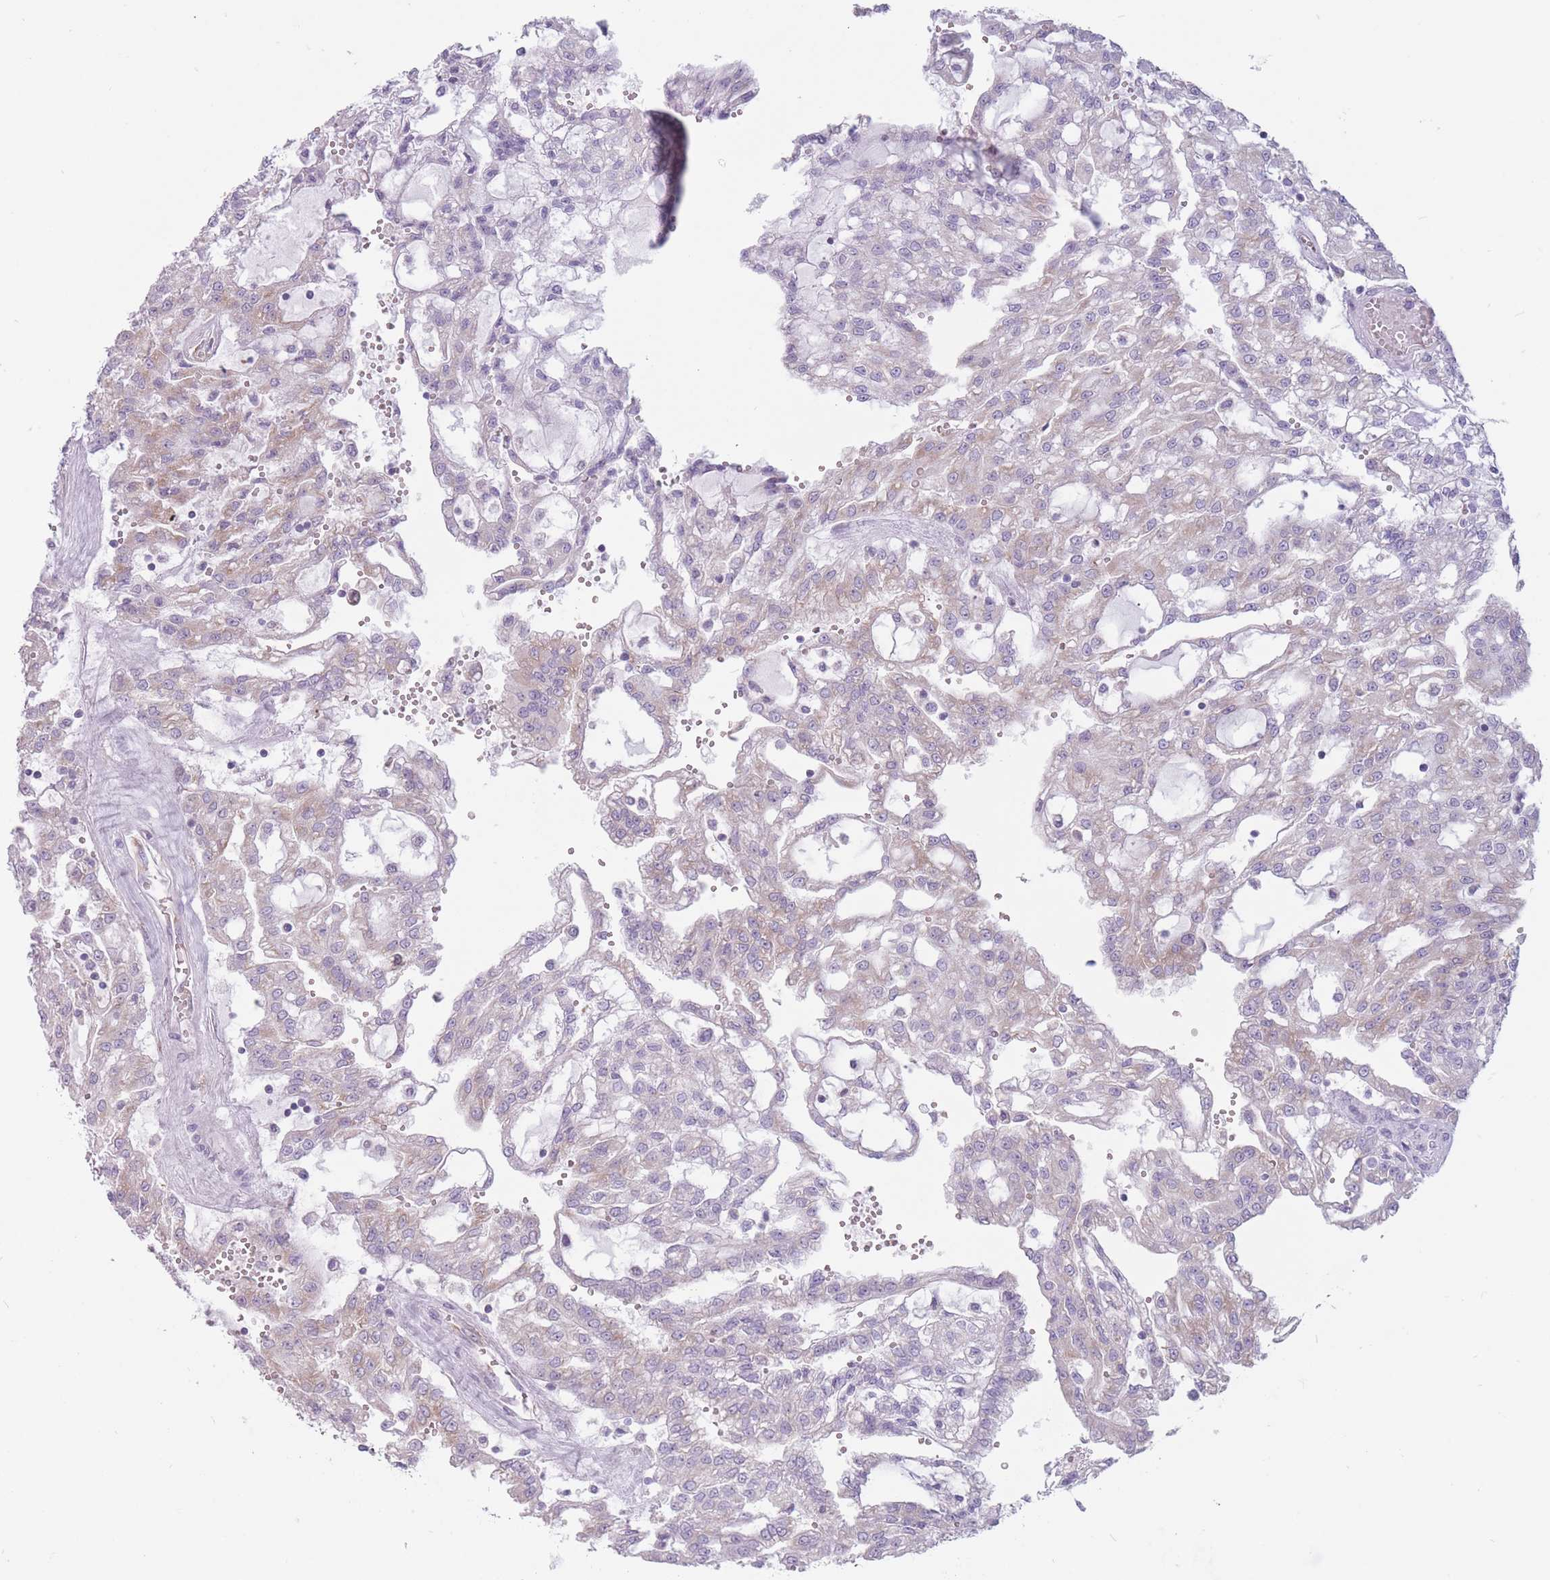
{"staining": {"intensity": "weak", "quantity": "<25%", "location": "cytoplasmic/membranous"}, "tissue": "renal cancer", "cell_type": "Tumor cells", "image_type": "cancer", "snomed": [{"axis": "morphology", "description": "Adenocarcinoma, NOS"}, {"axis": "topography", "description": "Kidney"}], "caption": "There is no significant positivity in tumor cells of renal cancer.", "gene": "RPL18", "patient": {"sex": "male", "age": 63}}